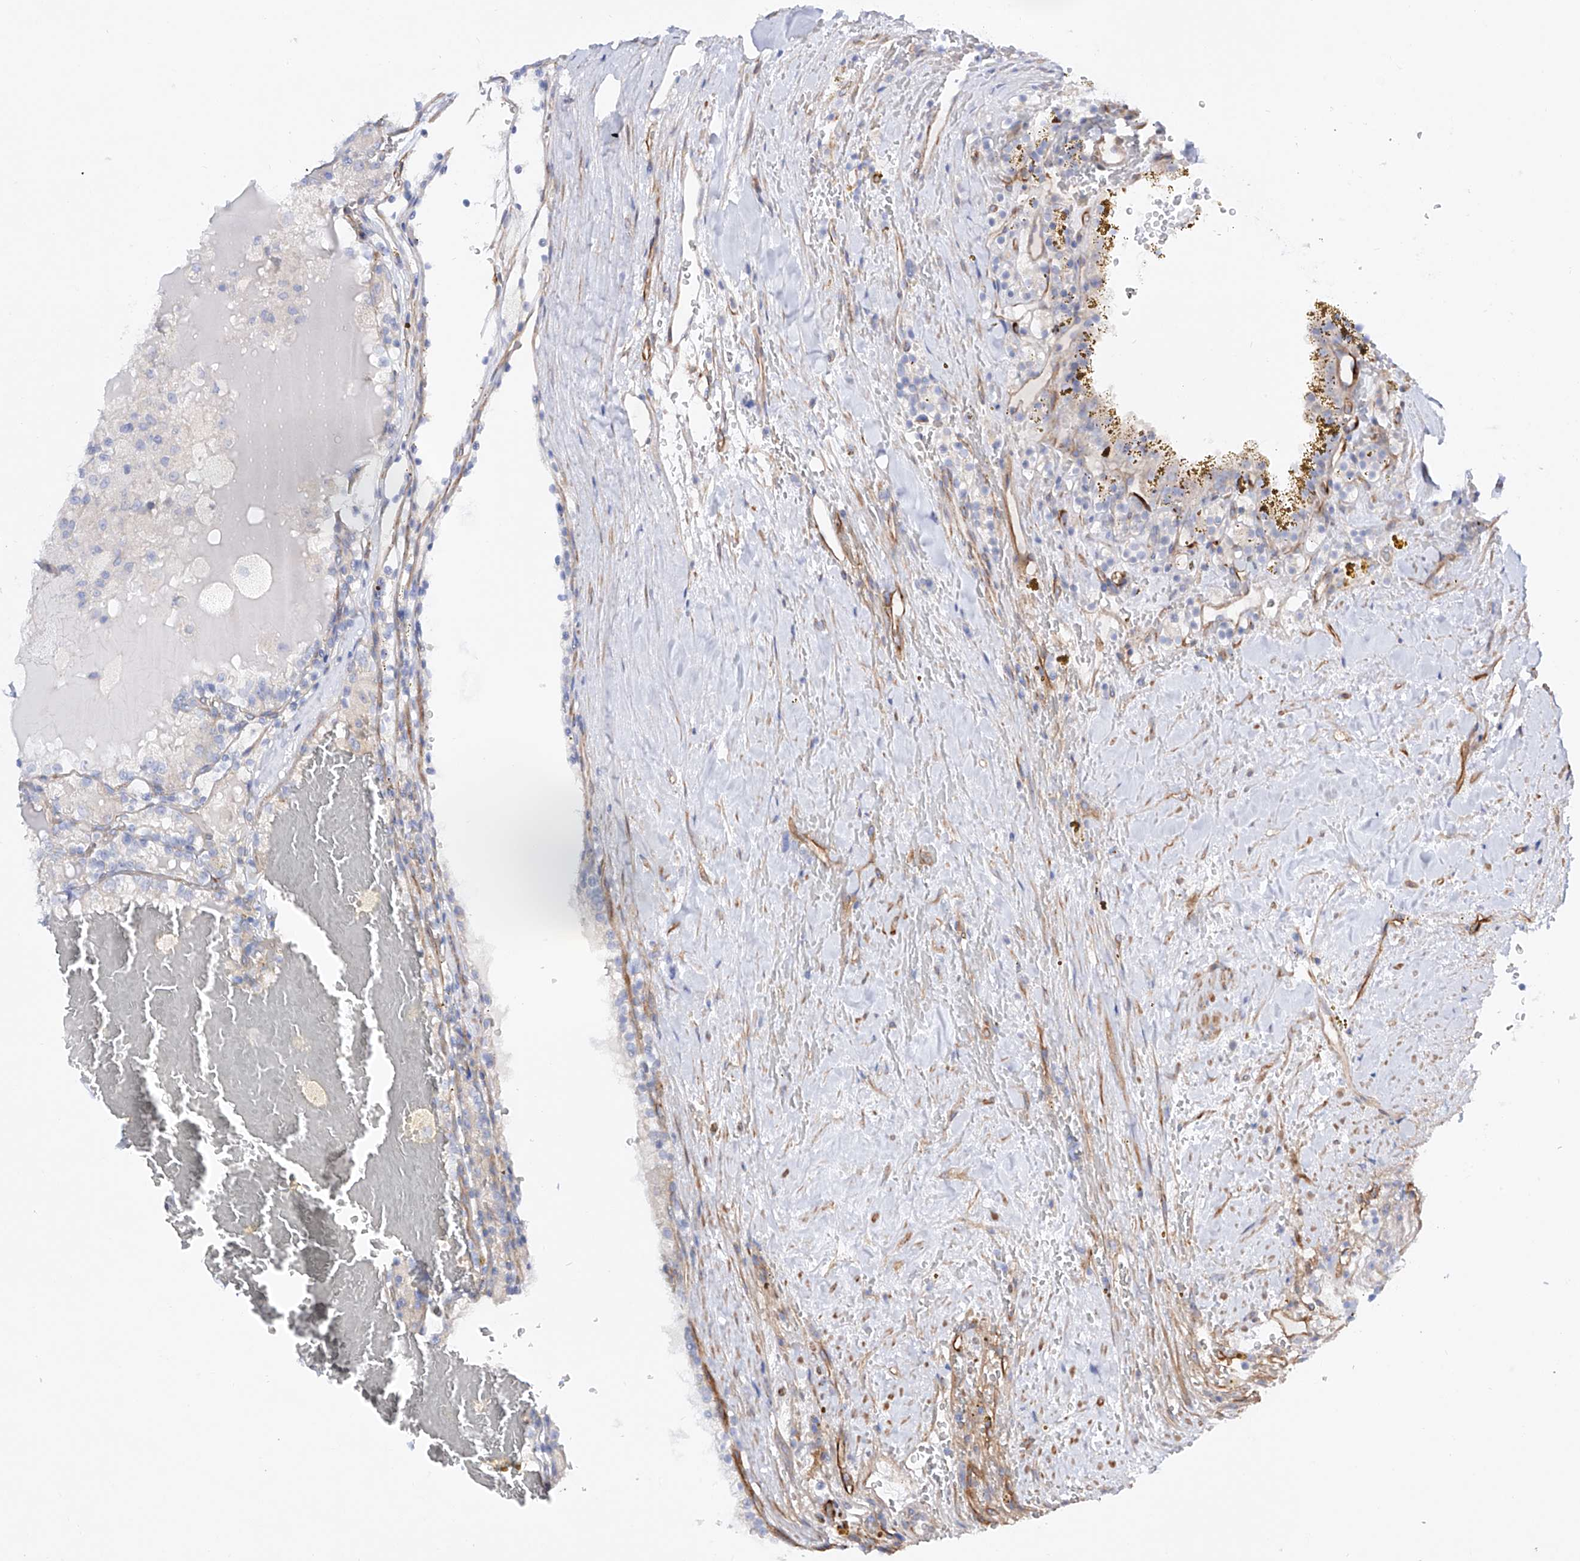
{"staining": {"intensity": "negative", "quantity": "none", "location": "none"}, "tissue": "renal cancer", "cell_type": "Tumor cells", "image_type": "cancer", "snomed": [{"axis": "morphology", "description": "Adenocarcinoma, NOS"}, {"axis": "topography", "description": "Kidney"}], "caption": "An IHC photomicrograph of adenocarcinoma (renal) is shown. There is no staining in tumor cells of adenocarcinoma (renal).", "gene": "LCA5", "patient": {"sex": "female", "age": 56}}